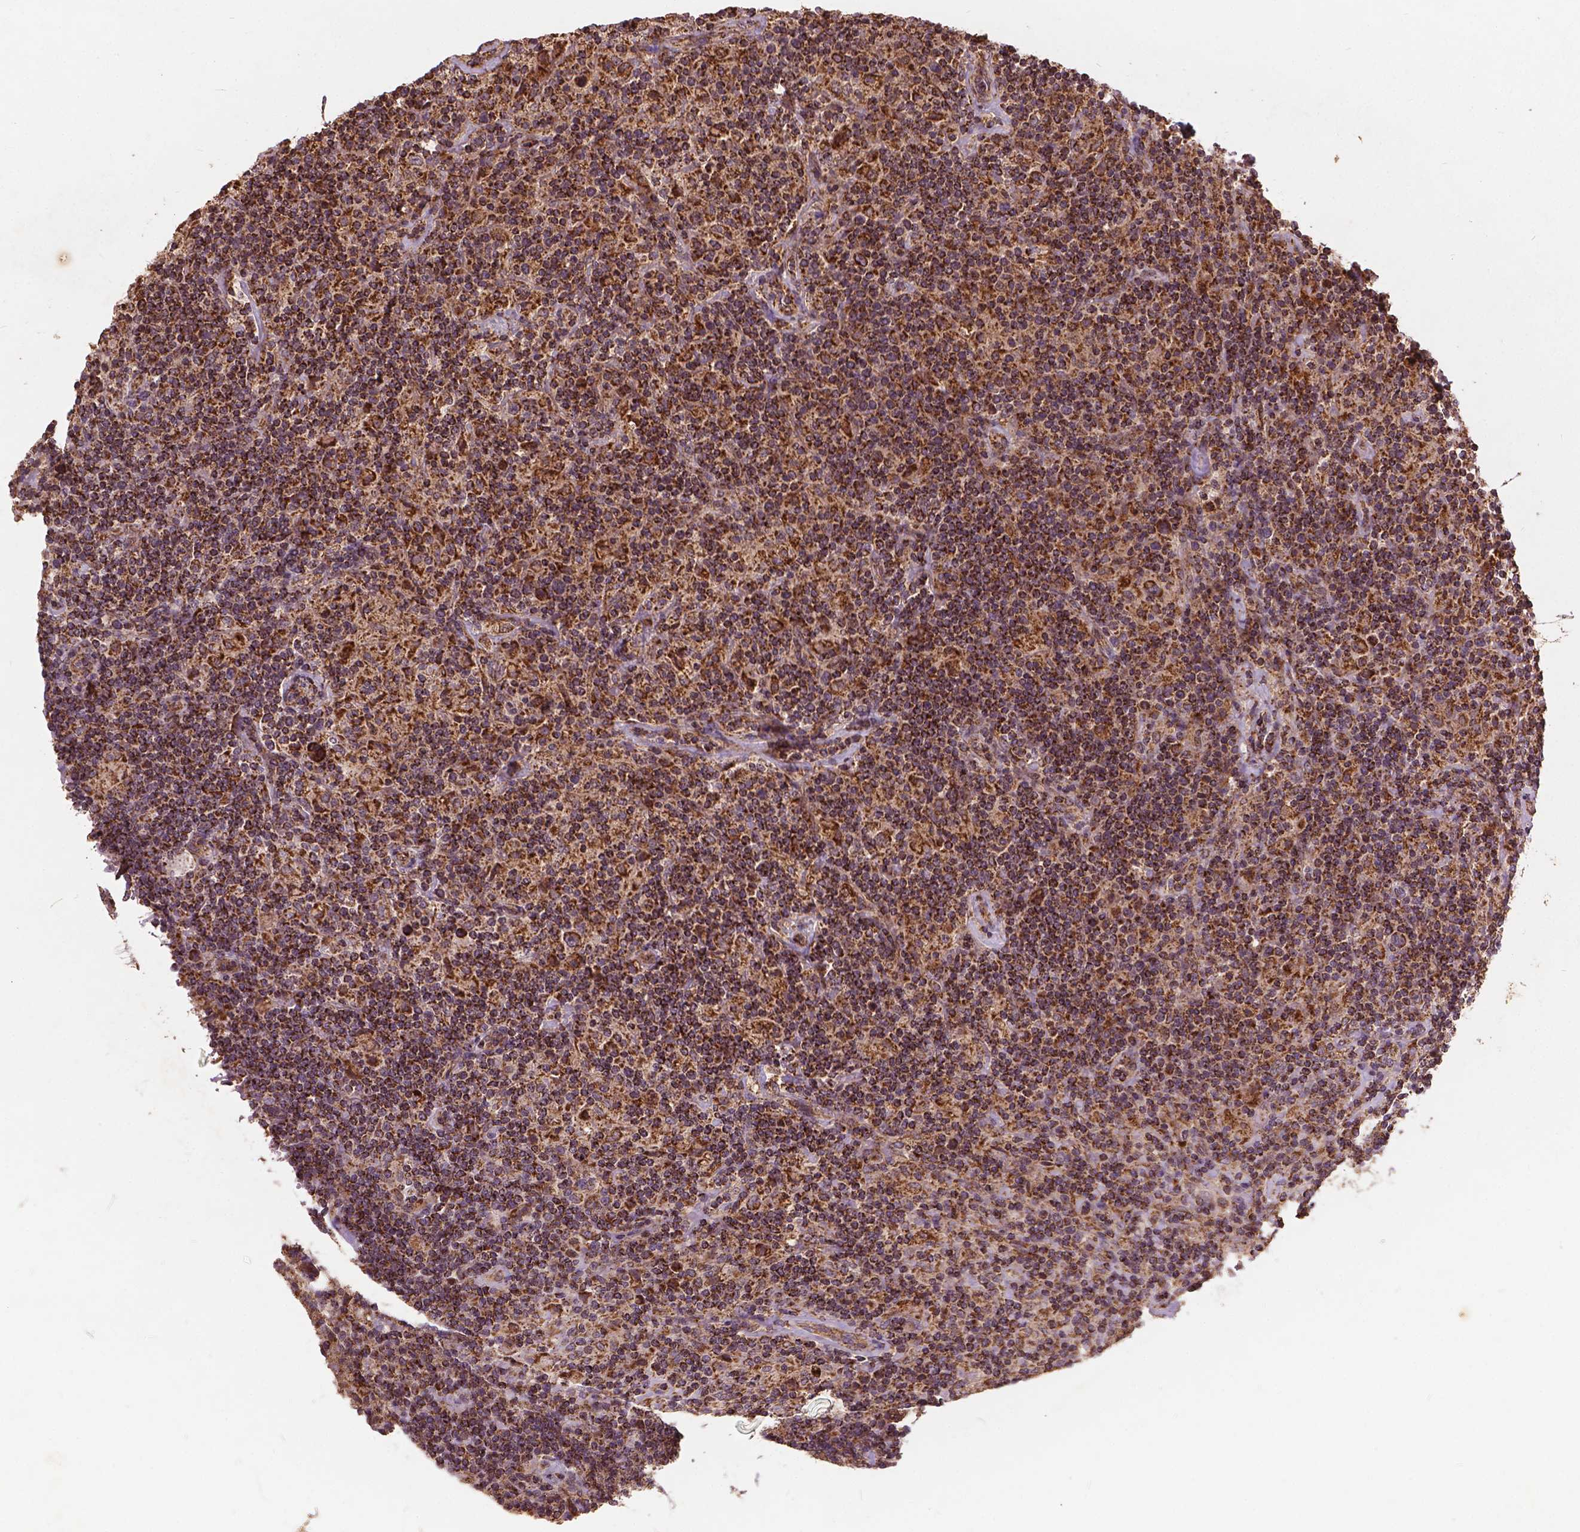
{"staining": {"intensity": "strong", "quantity": ">75%", "location": "cytoplasmic/membranous"}, "tissue": "lymphoma", "cell_type": "Tumor cells", "image_type": "cancer", "snomed": [{"axis": "morphology", "description": "Hodgkin's disease, NOS"}, {"axis": "topography", "description": "Lymph node"}], "caption": "About >75% of tumor cells in human lymphoma exhibit strong cytoplasmic/membranous protein expression as visualized by brown immunohistochemical staining.", "gene": "UBXN2A", "patient": {"sex": "male", "age": 70}}